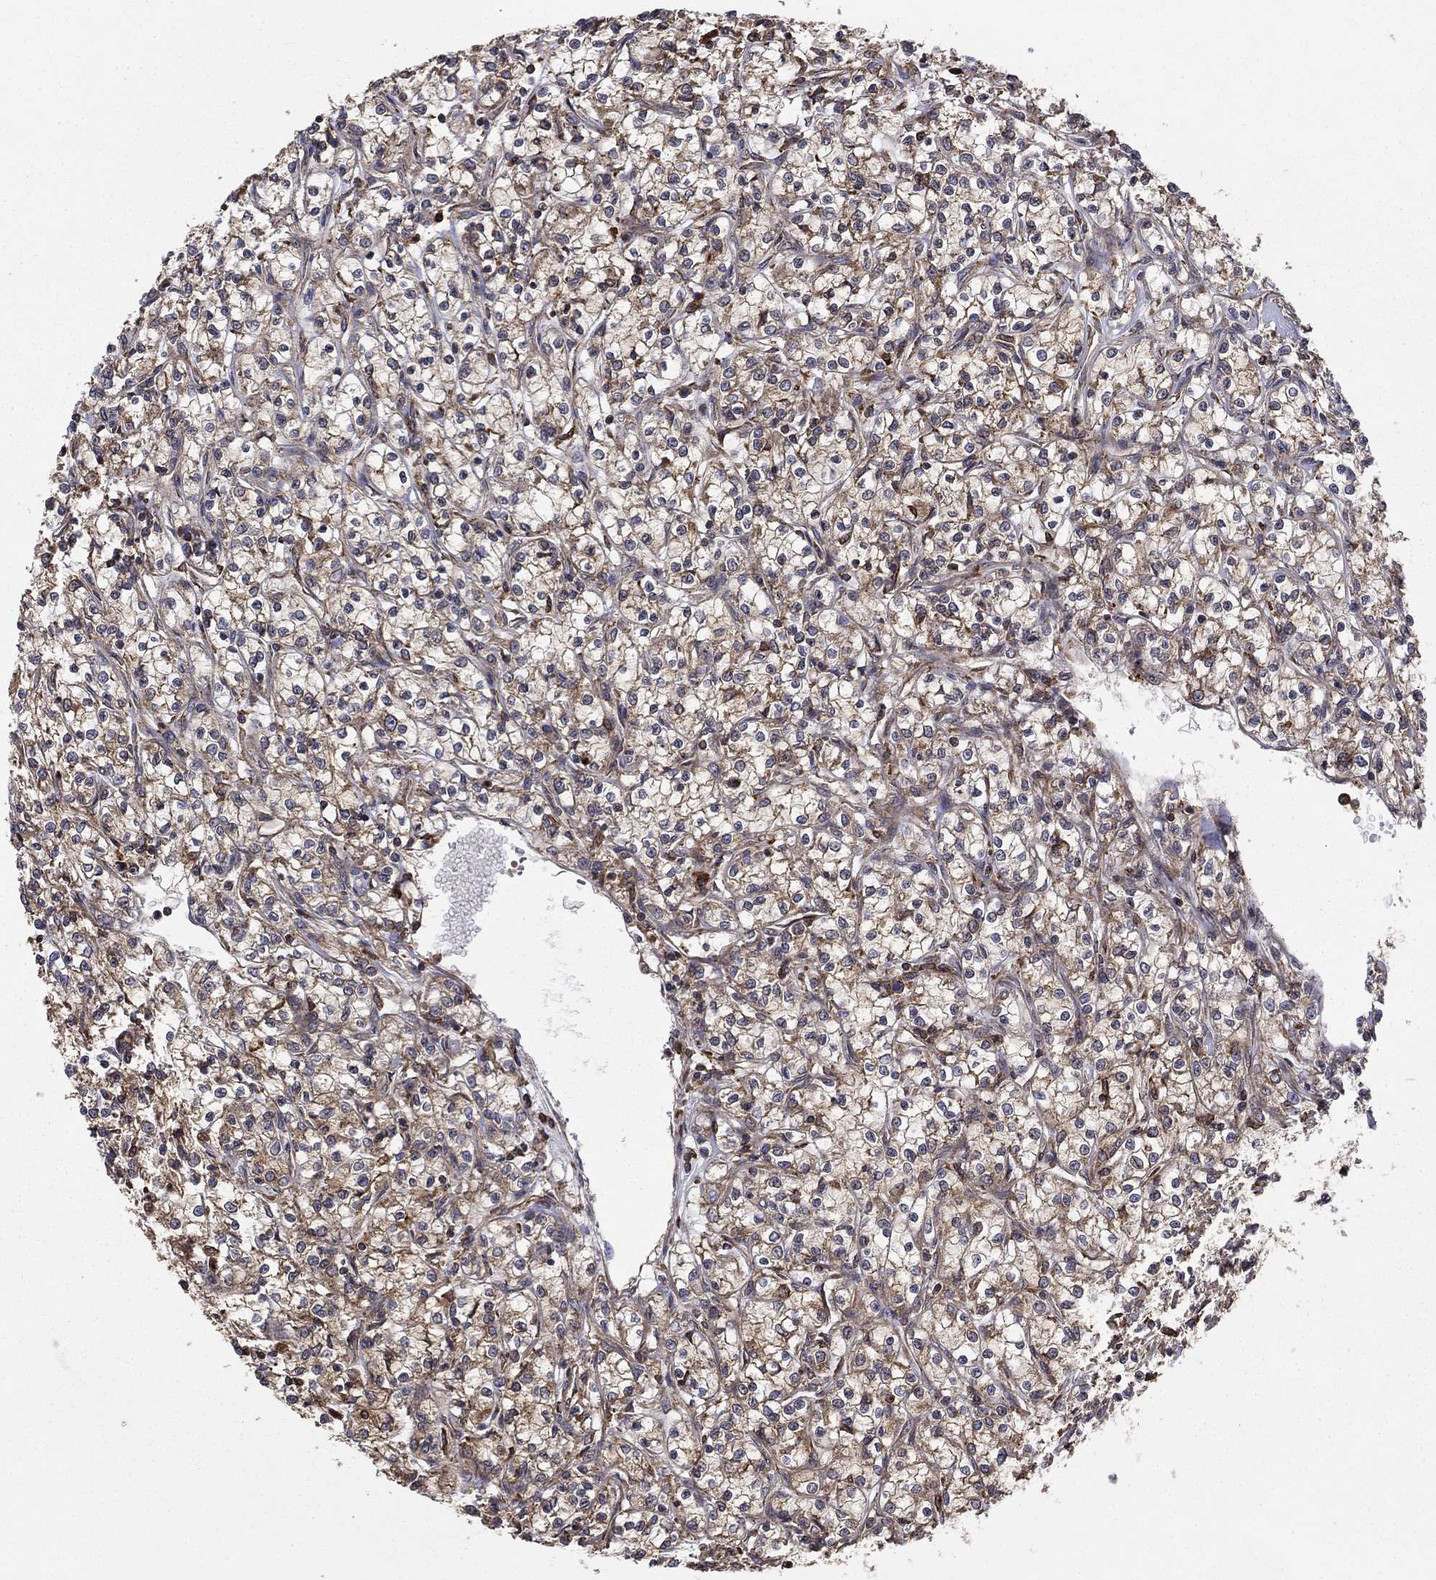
{"staining": {"intensity": "weak", "quantity": ">75%", "location": "cytoplasmic/membranous"}, "tissue": "renal cancer", "cell_type": "Tumor cells", "image_type": "cancer", "snomed": [{"axis": "morphology", "description": "Adenocarcinoma, NOS"}, {"axis": "topography", "description": "Kidney"}], "caption": "A micrograph of human adenocarcinoma (renal) stained for a protein shows weak cytoplasmic/membranous brown staining in tumor cells.", "gene": "BABAM2", "patient": {"sex": "female", "age": 59}}